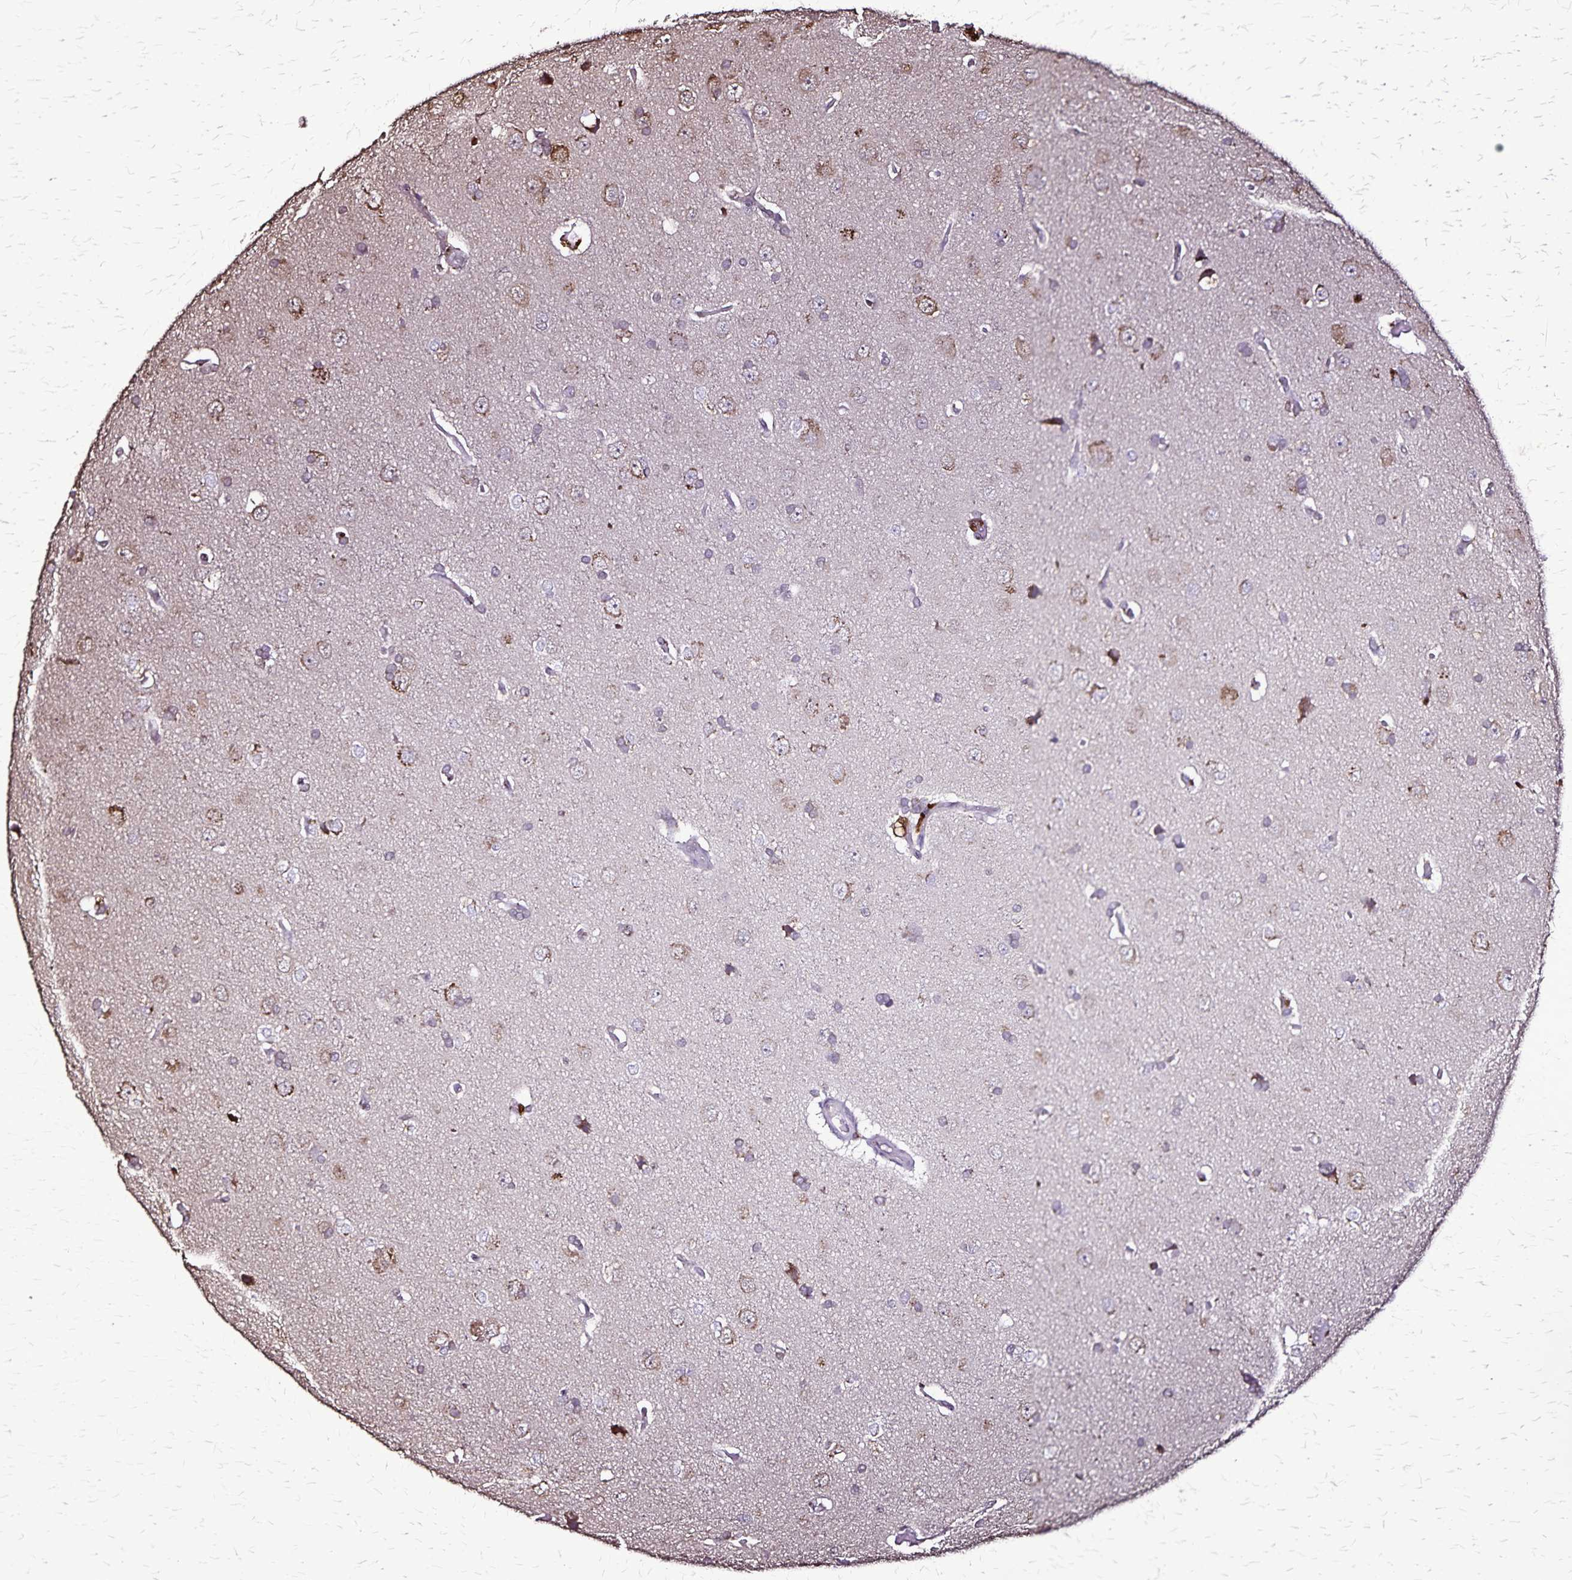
{"staining": {"intensity": "moderate", "quantity": "25%-75%", "location": "cytoplasmic/membranous"}, "tissue": "glioma", "cell_type": "Tumor cells", "image_type": "cancer", "snomed": [{"axis": "morphology", "description": "Glioma, malignant, Low grade"}, {"axis": "topography", "description": "Brain"}], "caption": "The immunohistochemical stain shows moderate cytoplasmic/membranous positivity in tumor cells of glioma tissue. (brown staining indicates protein expression, while blue staining denotes nuclei).", "gene": "CHMP1B", "patient": {"sex": "female", "age": 54}}